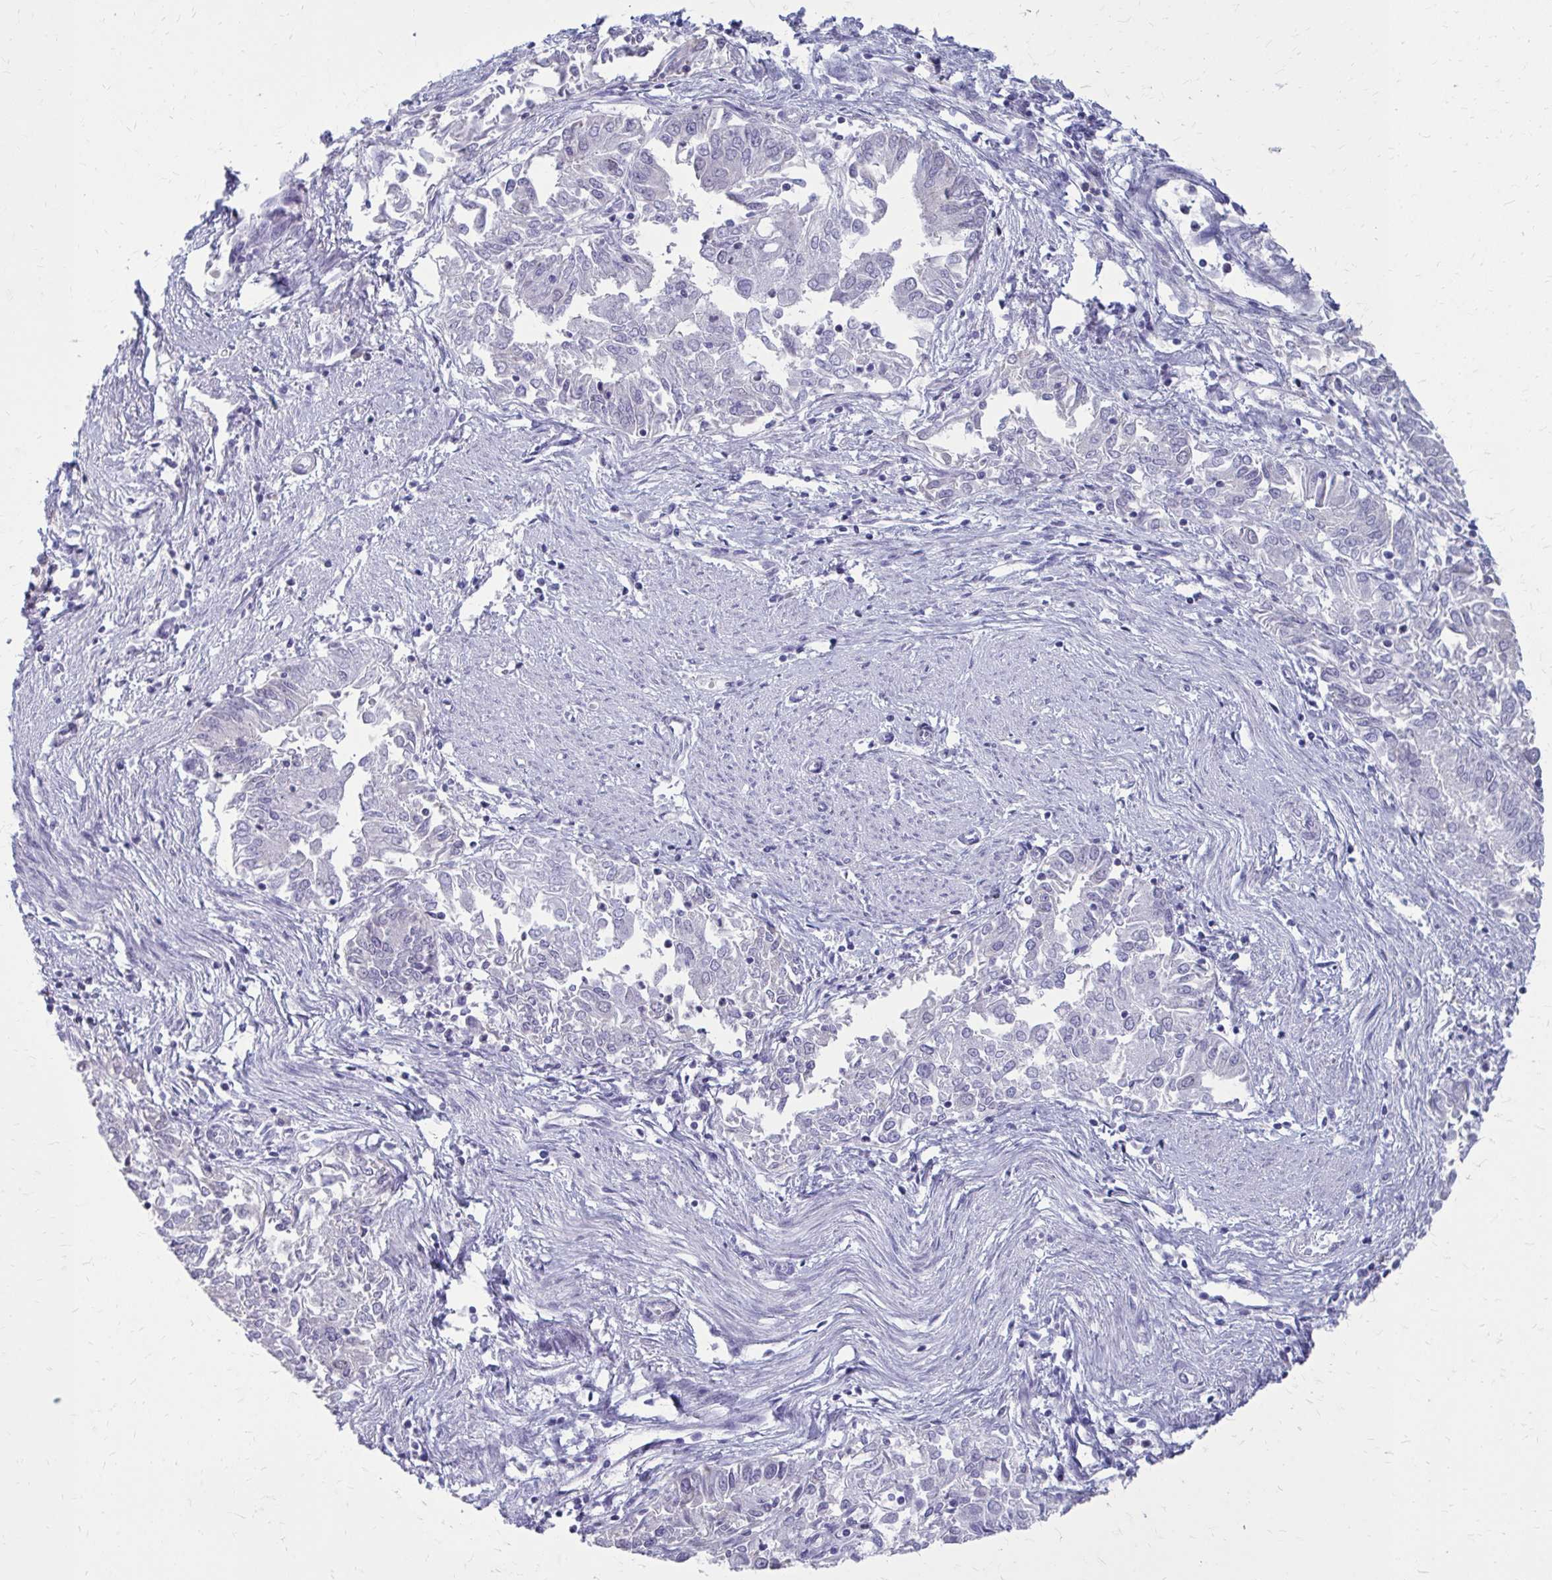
{"staining": {"intensity": "negative", "quantity": "none", "location": "none"}, "tissue": "endometrial cancer", "cell_type": "Tumor cells", "image_type": "cancer", "snomed": [{"axis": "morphology", "description": "Adenocarcinoma, NOS"}, {"axis": "topography", "description": "Endometrium"}], "caption": "This is an IHC photomicrograph of adenocarcinoma (endometrial). There is no expression in tumor cells.", "gene": "PROSER1", "patient": {"sex": "female", "age": 57}}